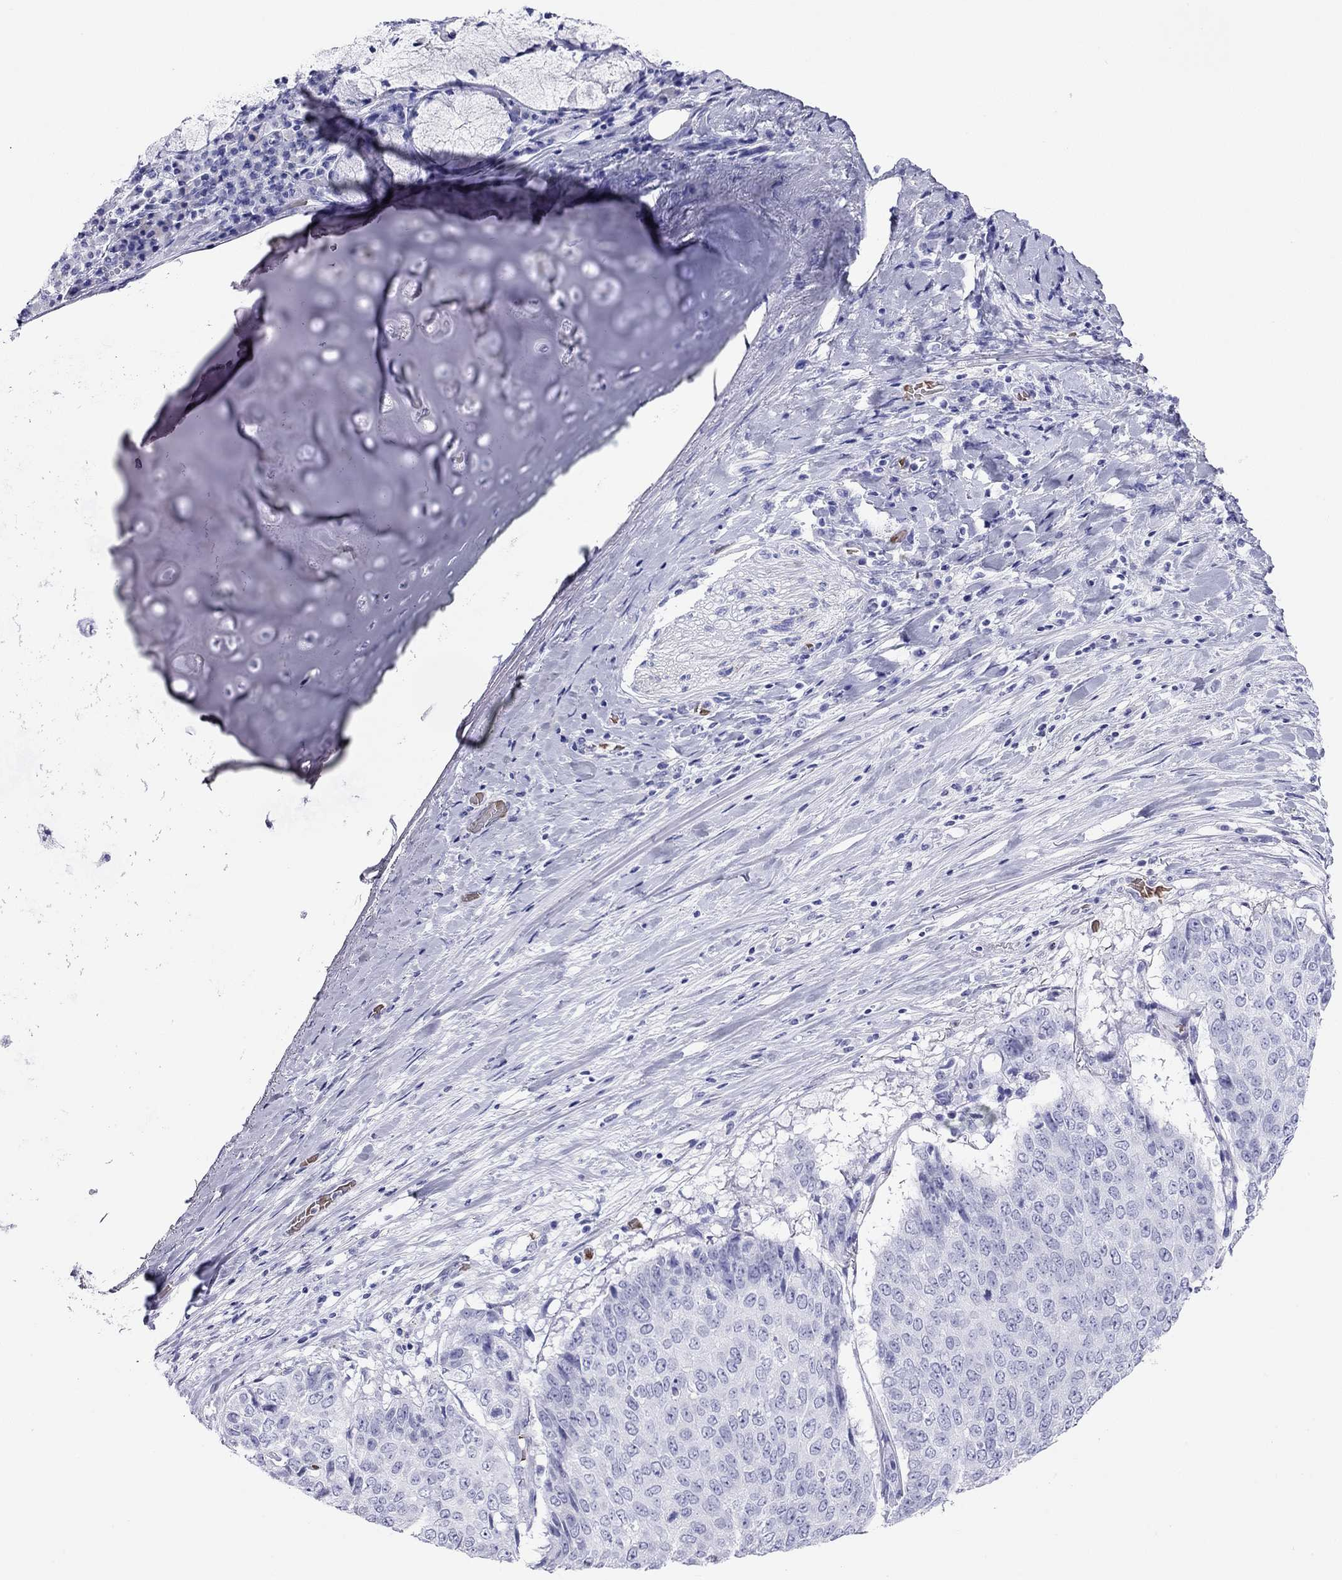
{"staining": {"intensity": "negative", "quantity": "none", "location": "none"}, "tissue": "lung cancer", "cell_type": "Tumor cells", "image_type": "cancer", "snomed": [{"axis": "morphology", "description": "Normal tissue, NOS"}, {"axis": "morphology", "description": "Squamous cell carcinoma, NOS"}, {"axis": "topography", "description": "Bronchus"}, {"axis": "topography", "description": "Lung"}], "caption": "The photomicrograph reveals no staining of tumor cells in squamous cell carcinoma (lung). (DAB (3,3'-diaminobenzidine) immunohistochemistry (IHC) visualized using brightfield microscopy, high magnification).", "gene": "PTPRN", "patient": {"sex": "male", "age": 64}}